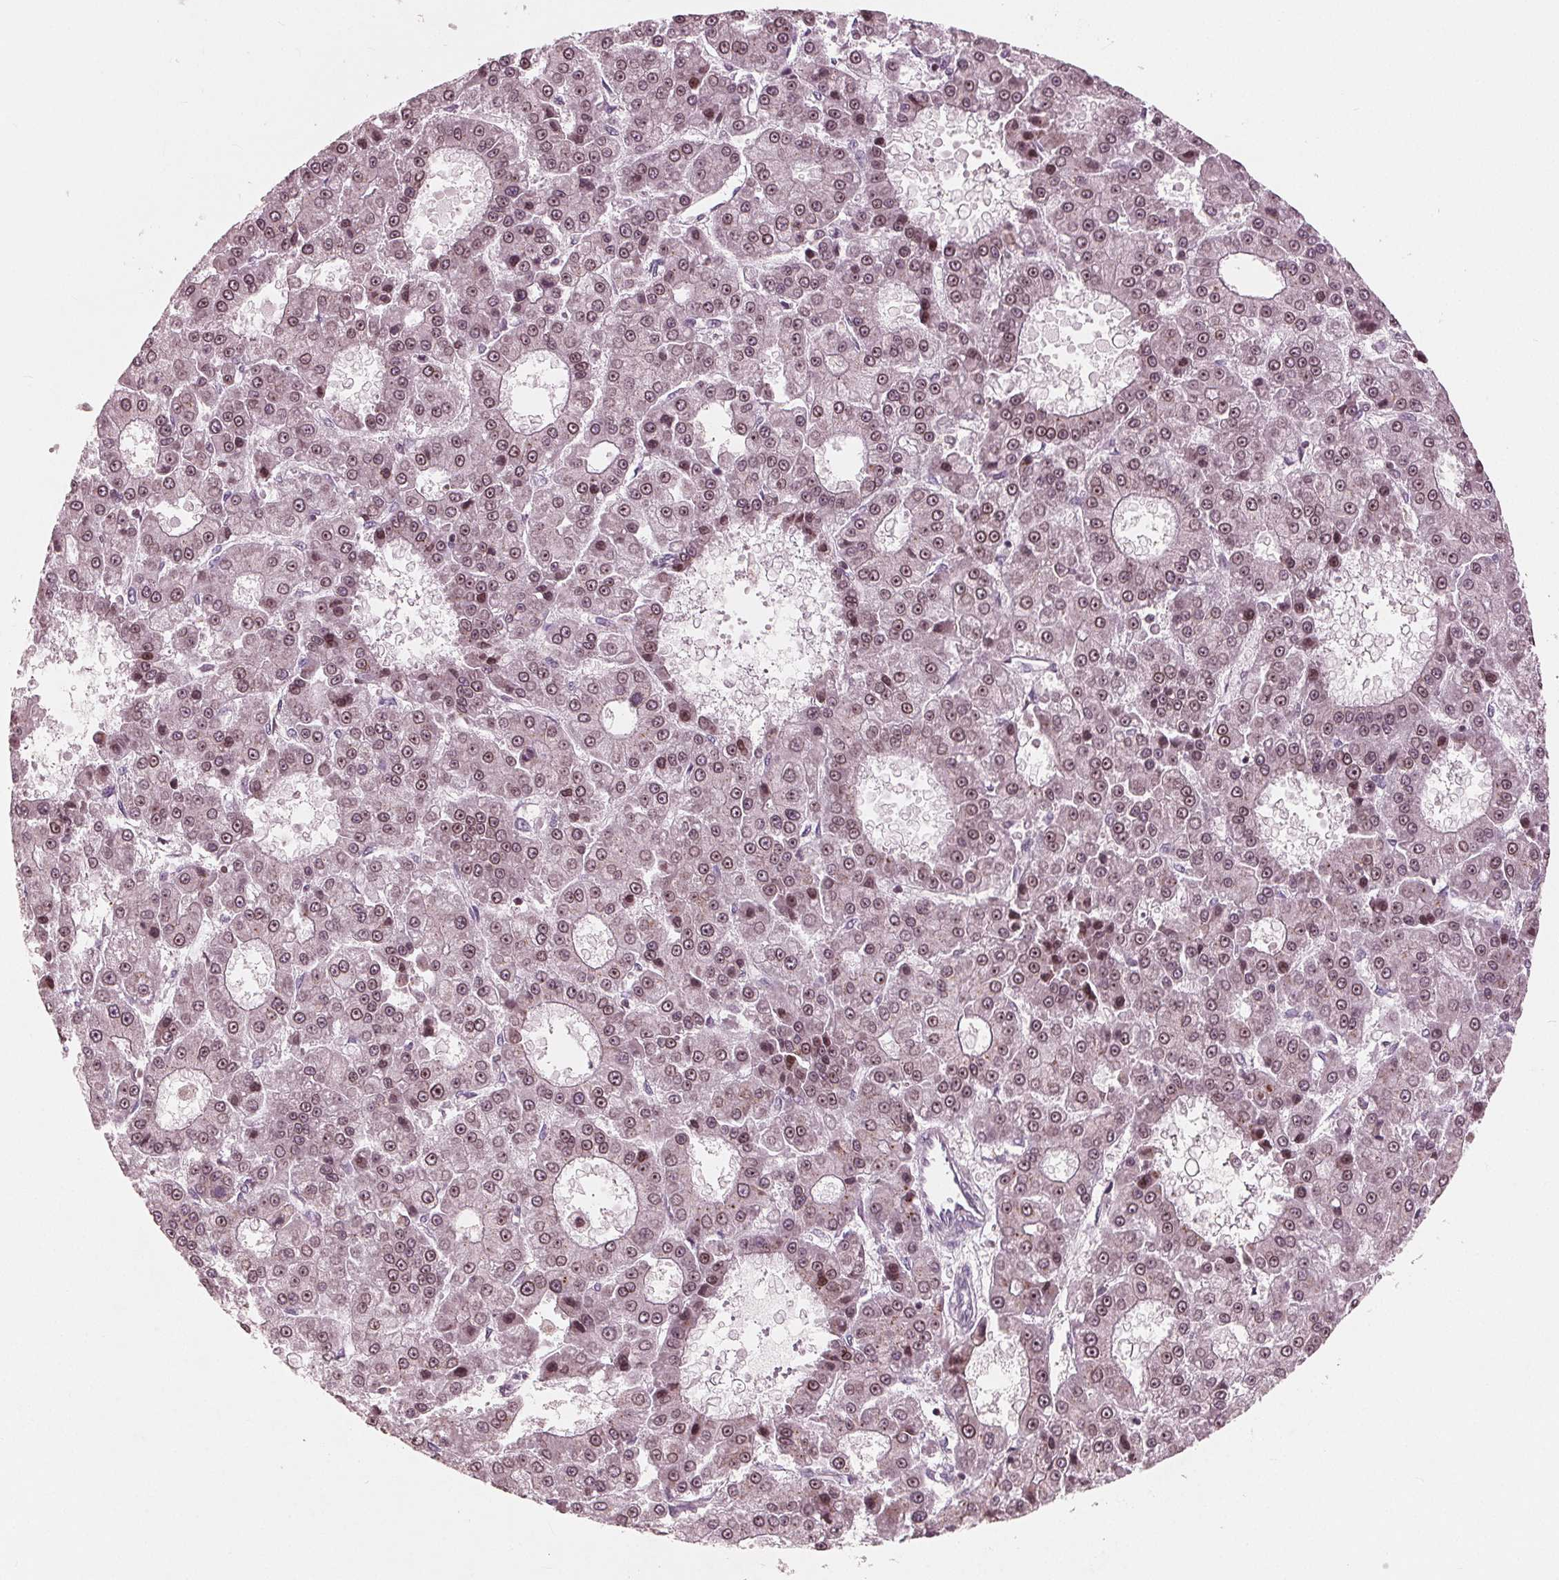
{"staining": {"intensity": "weak", "quantity": ">75%", "location": "cytoplasmic/membranous,nuclear"}, "tissue": "liver cancer", "cell_type": "Tumor cells", "image_type": "cancer", "snomed": [{"axis": "morphology", "description": "Carcinoma, Hepatocellular, NOS"}, {"axis": "topography", "description": "Liver"}], "caption": "This image shows IHC staining of liver cancer (hepatocellular carcinoma), with low weak cytoplasmic/membranous and nuclear expression in approximately >75% of tumor cells.", "gene": "NUP210", "patient": {"sex": "male", "age": 70}}